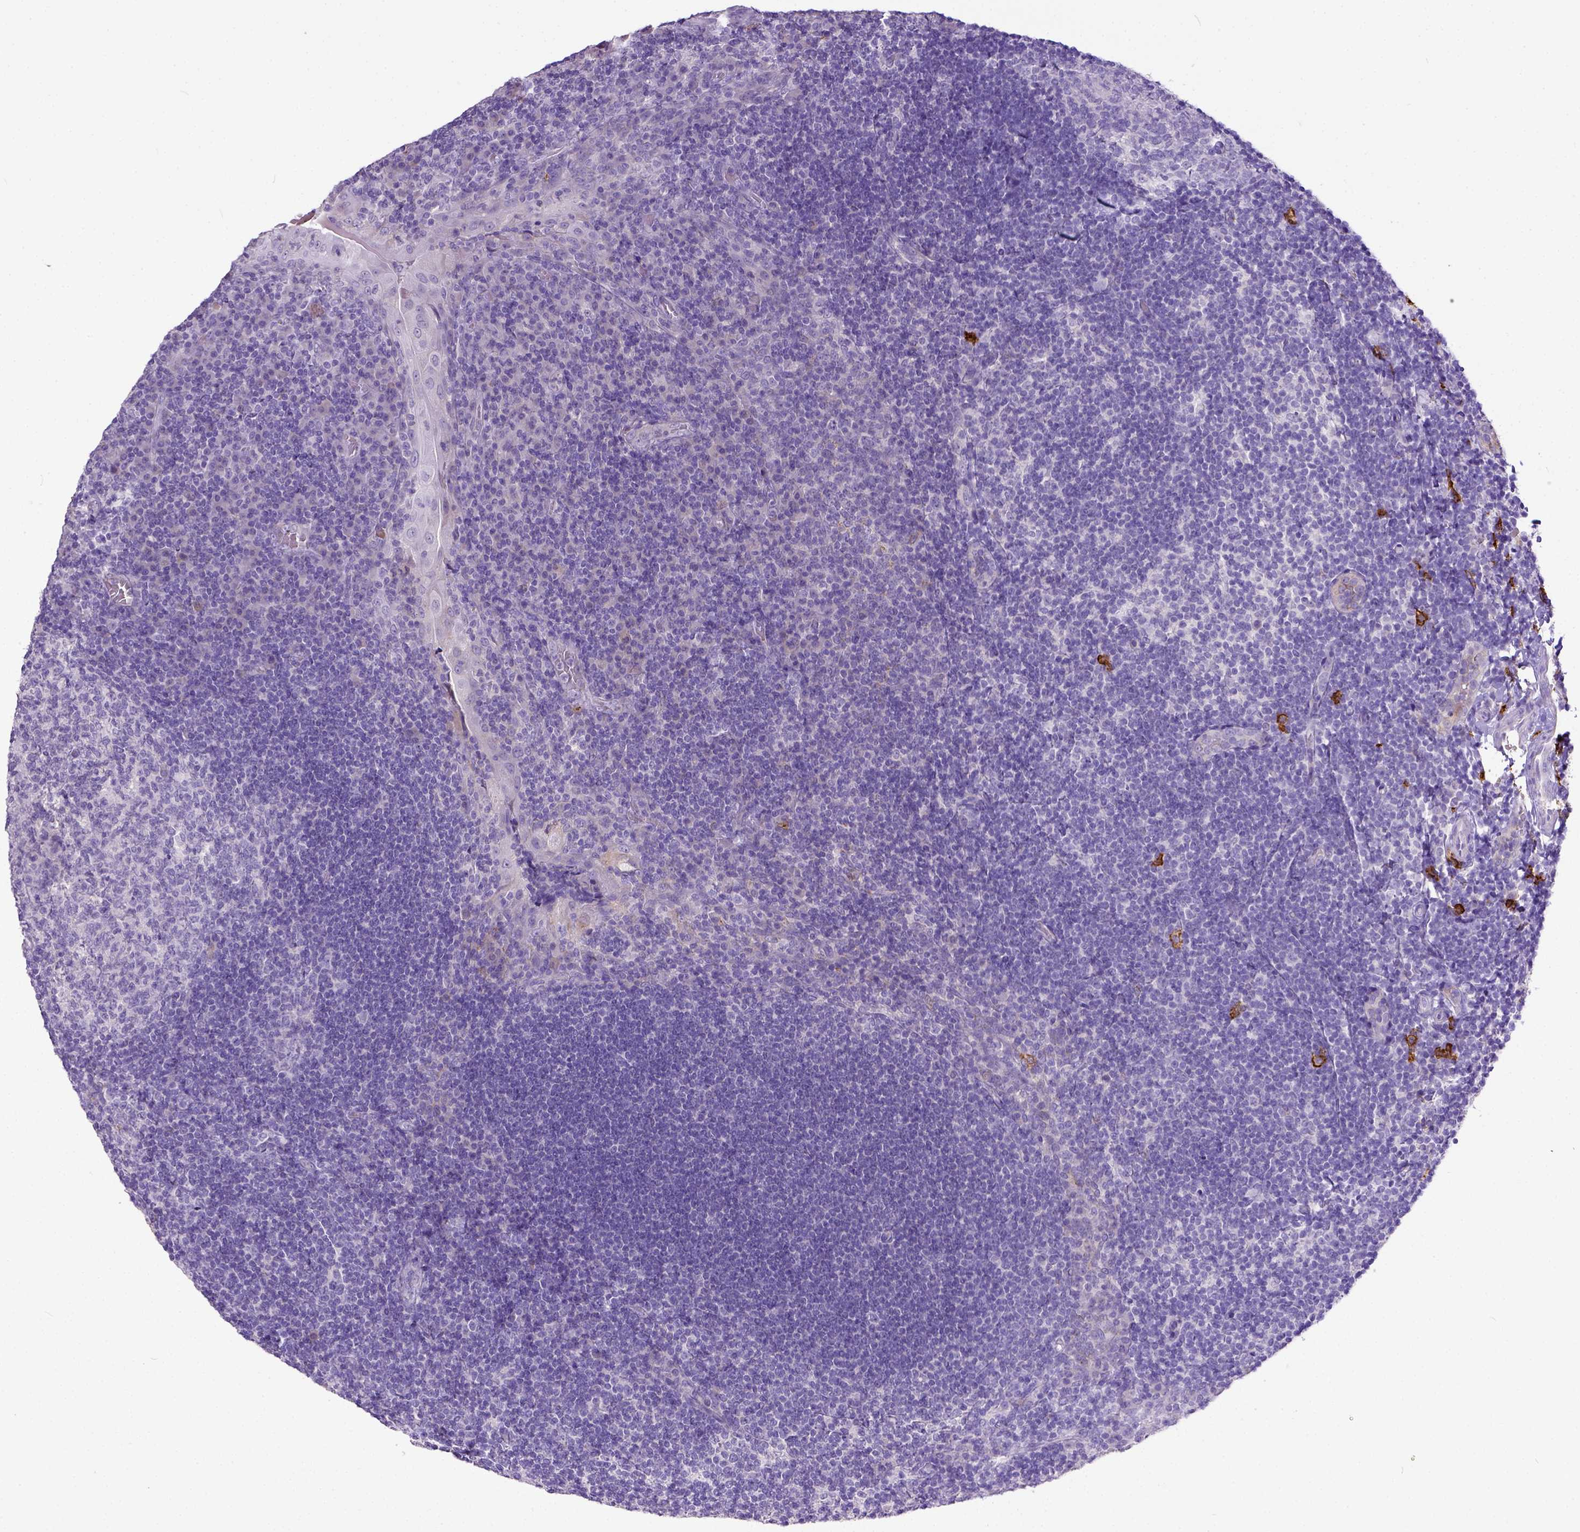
{"staining": {"intensity": "negative", "quantity": "none", "location": "none"}, "tissue": "tonsil", "cell_type": "Germinal center cells", "image_type": "normal", "snomed": [{"axis": "morphology", "description": "Normal tissue, NOS"}, {"axis": "topography", "description": "Tonsil"}], "caption": "DAB immunohistochemical staining of benign tonsil demonstrates no significant expression in germinal center cells.", "gene": "KIT", "patient": {"sex": "male", "age": 17}}